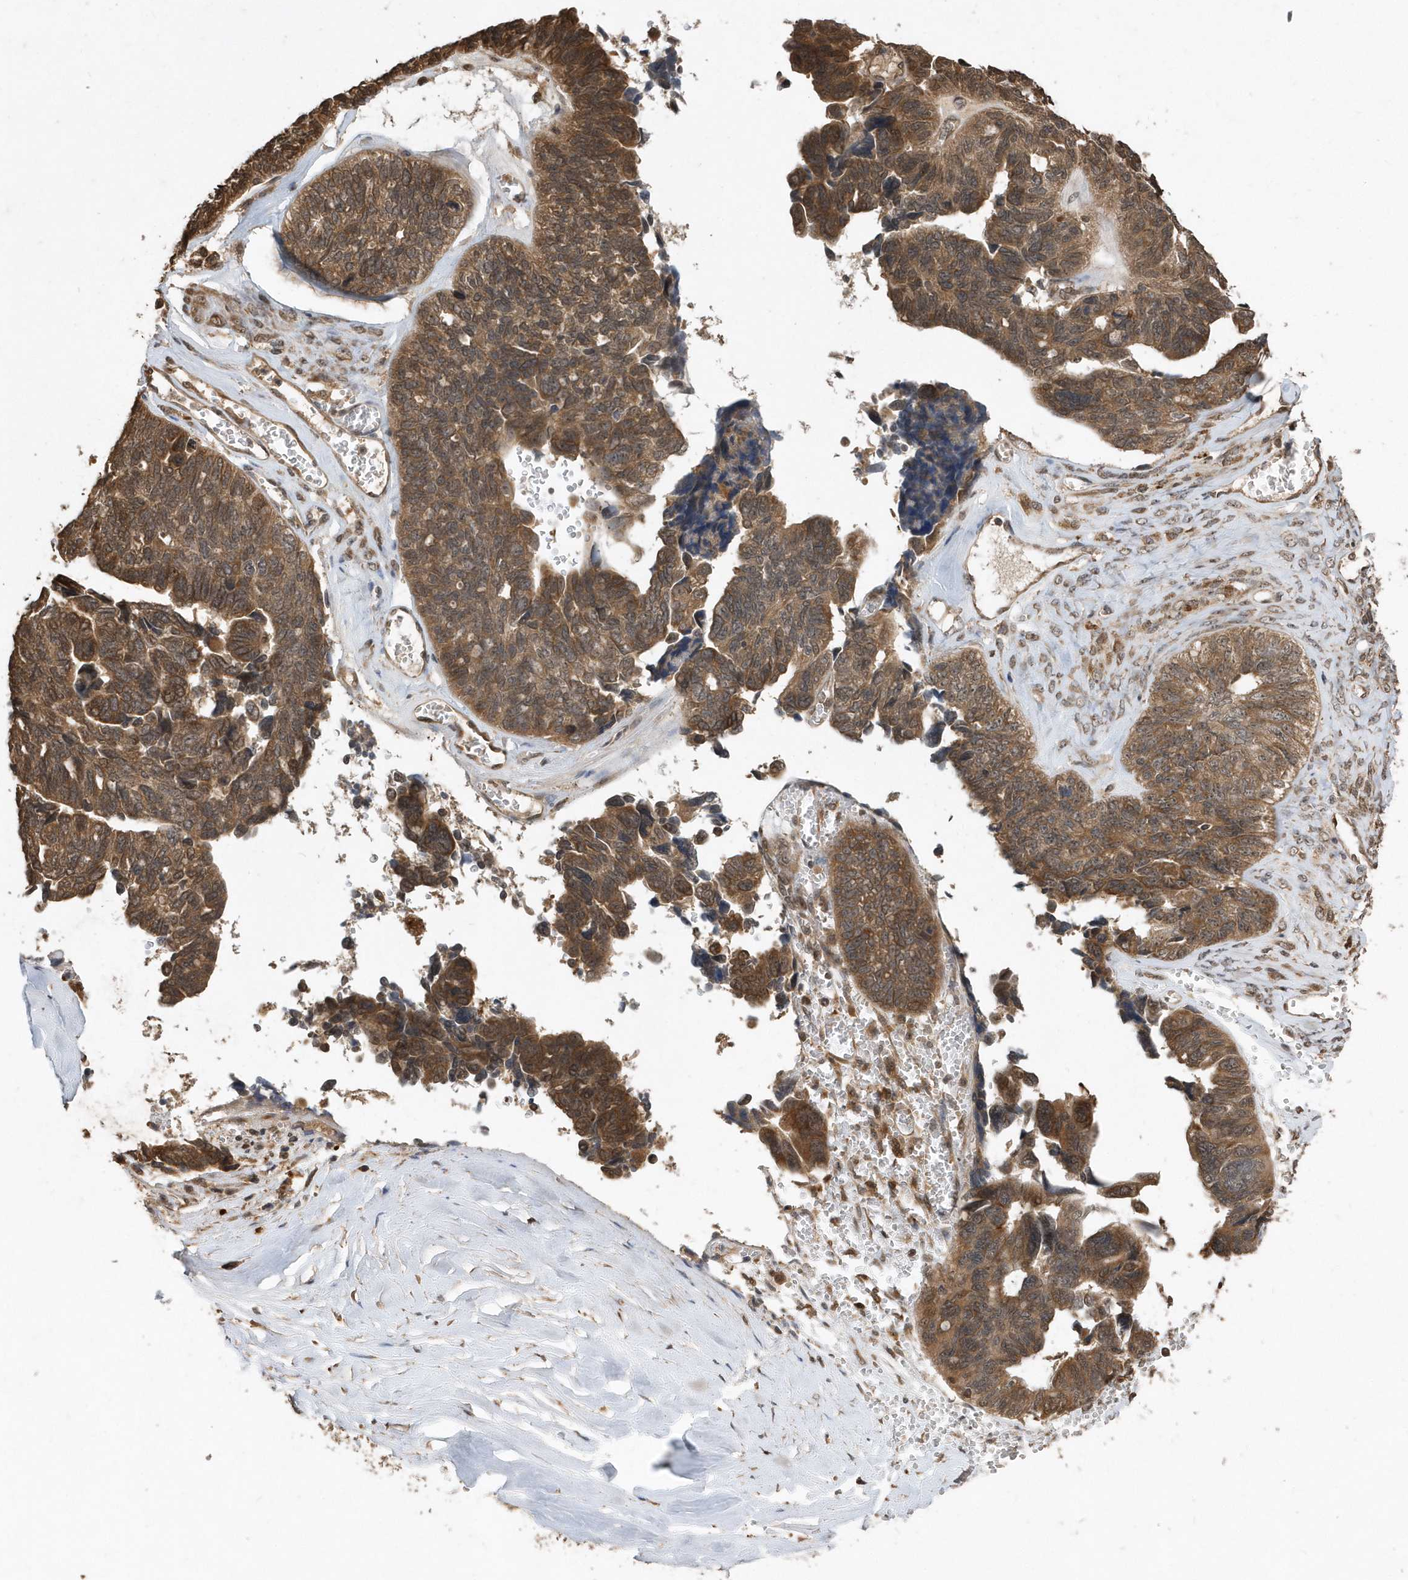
{"staining": {"intensity": "moderate", "quantity": ">75%", "location": "cytoplasmic/membranous"}, "tissue": "ovarian cancer", "cell_type": "Tumor cells", "image_type": "cancer", "snomed": [{"axis": "morphology", "description": "Cystadenocarcinoma, serous, NOS"}, {"axis": "topography", "description": "Ovary"}], "caption": "Immunohistochemical staining of human ovarian cancer displays medium levels of moderate cytoplasmic/membranous expression in approximately >75% of tumor cells.", "gene": "WASHC5", "patient": {"sex": "female", "age": 79}}